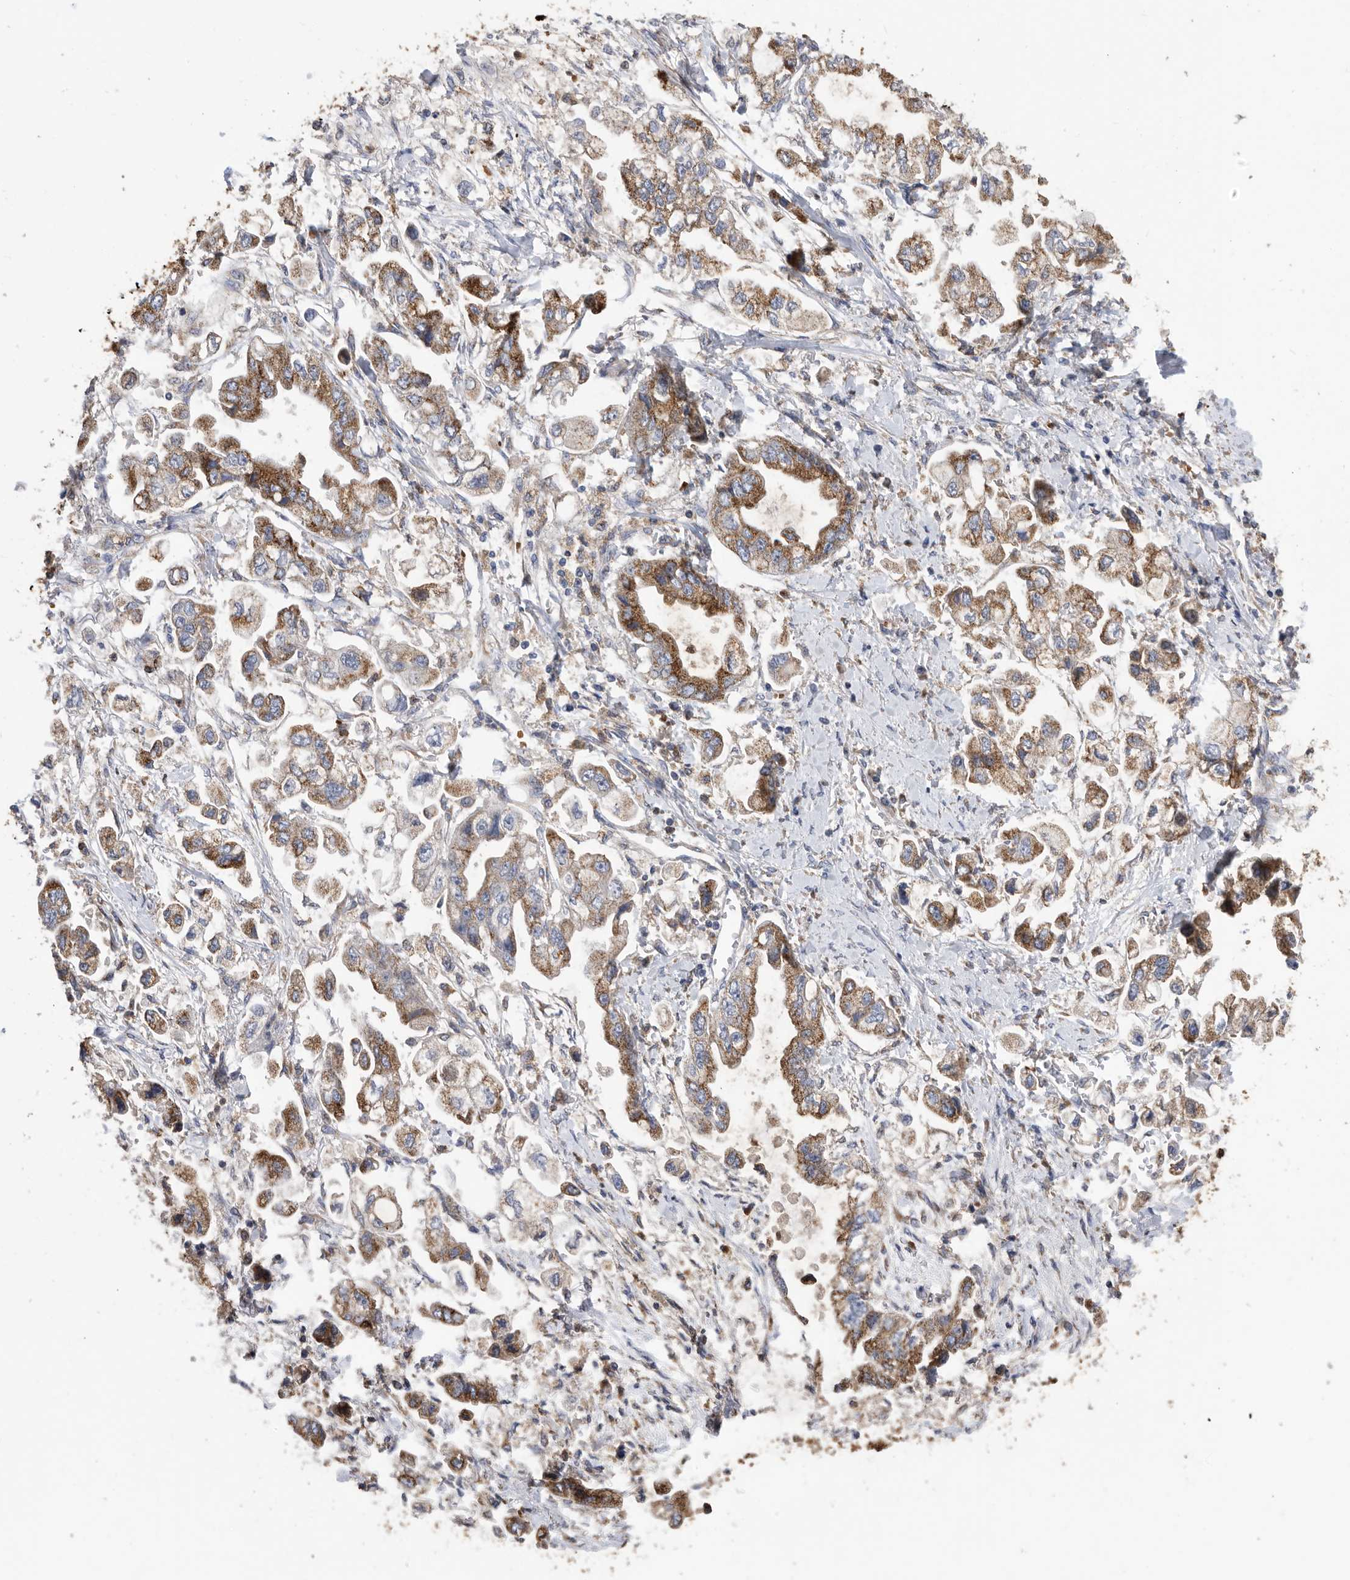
{"staining": {"intensity": "moderate", "quantity": ">75%", "location": "cytoplasmic/membranous"}, "tissue": "stomach cancer", "cell_type": "Tumor cells", "image_type": "cancer", "snomed": [{"axis": "morphology", "description": "Adenocarcinoma, NOS"}, {"axis": "topography", "description": "Stomach"}], "caption": "Tumor cells reveal medium levels of moderate cytoplasmic/membranous staining in approximately >75% of cells in human stomach adenocarcinoma.", "gene": "CRISPLD2", "patient": {"sex": "male", "age": 62}}